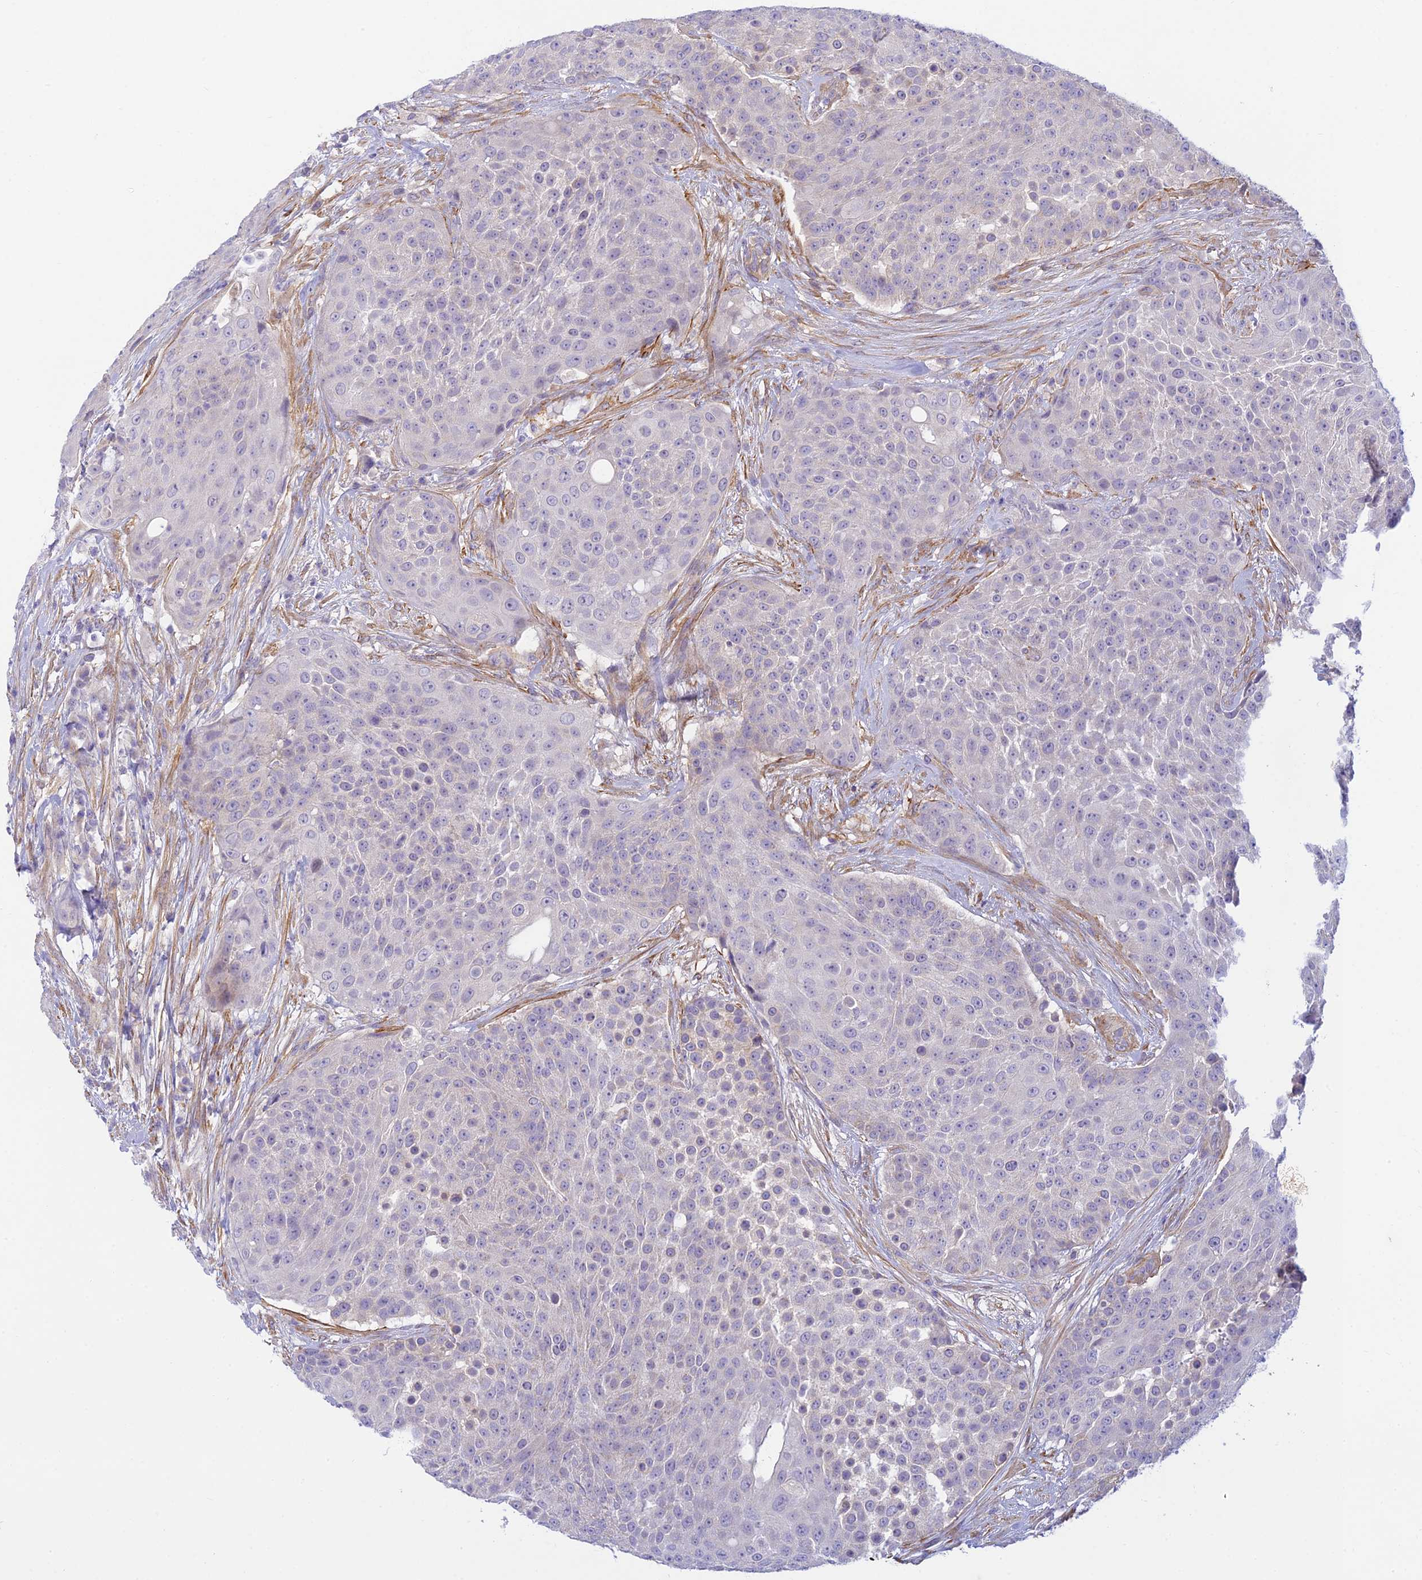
{"staining": {"intensity": "negative", "quantity": "none", "location": "none"}, "tissue": "urothelial cancer", "cell_type": "Tumor cells", "image_type": "cancer", "snomed": [{"axis": "morphology", "description": "Urothelial carcinoma, High grade"}, {"axis": "topography", "description": "Urinary bladder"}], "caption": "Immunohistochemical staining of urothelial carcinoma (high-grade) reveals no significant positivity in tumor cells.", "gene": "FBXW4", "patient": {"sex": "female", "age": 63}}